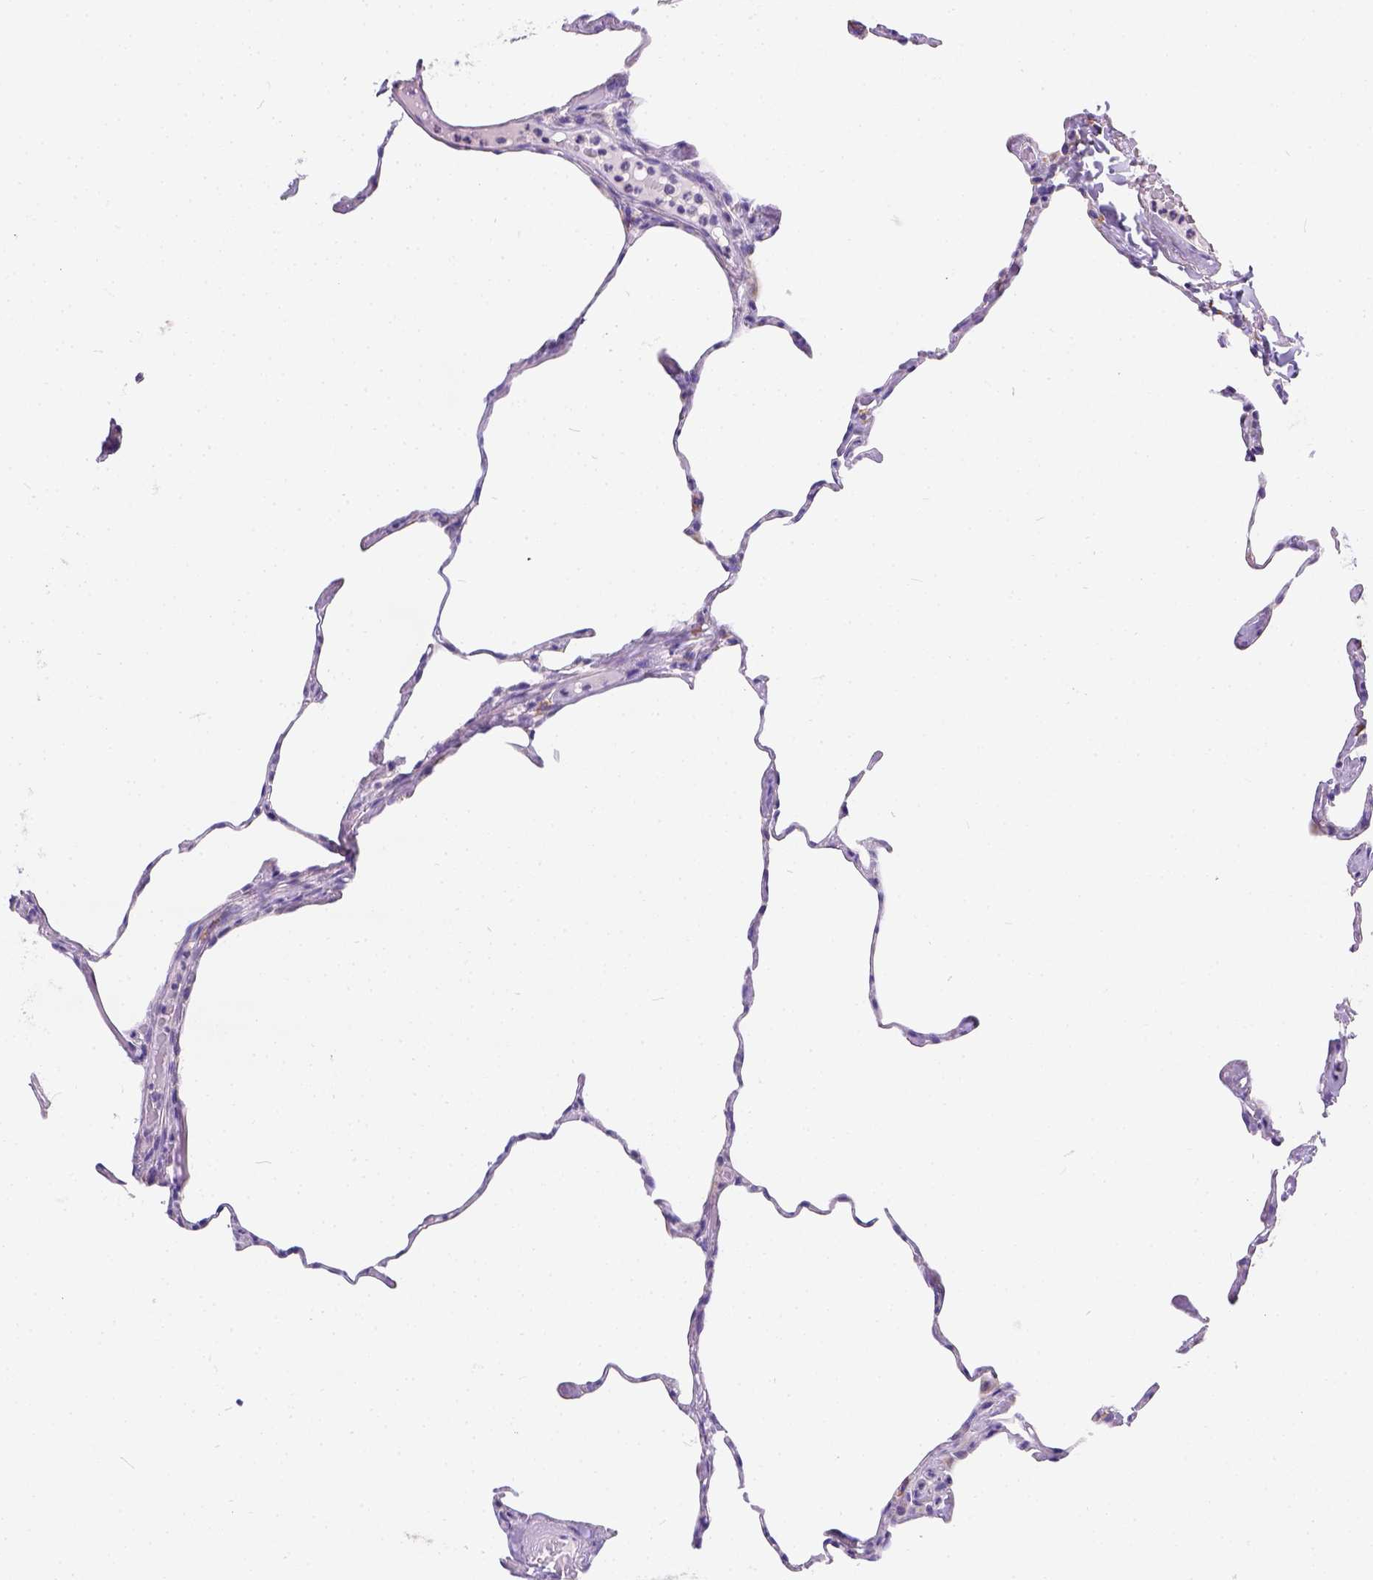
{"staining": {"intensity": "negative", "quantity": "none", "location": "none"}, "tissue": "lung", "cell_type": "Alveolar cells", "image_type": "normal", "snomed": [{"axis": "morphology", "description": "Normal tissue, NOS"}, {"axis": "topography", "description": "Lung"}], "caption": "Lung was stained to show a protein in brown. There is no significant staining in alveolar cells. (DAB (3,3'-diaminobenzidine) immunohistochemistry (IHC) with hematoxylin counter stain).", "gene": "PHF7", "patient": {"sex": "male", "age": 65}}